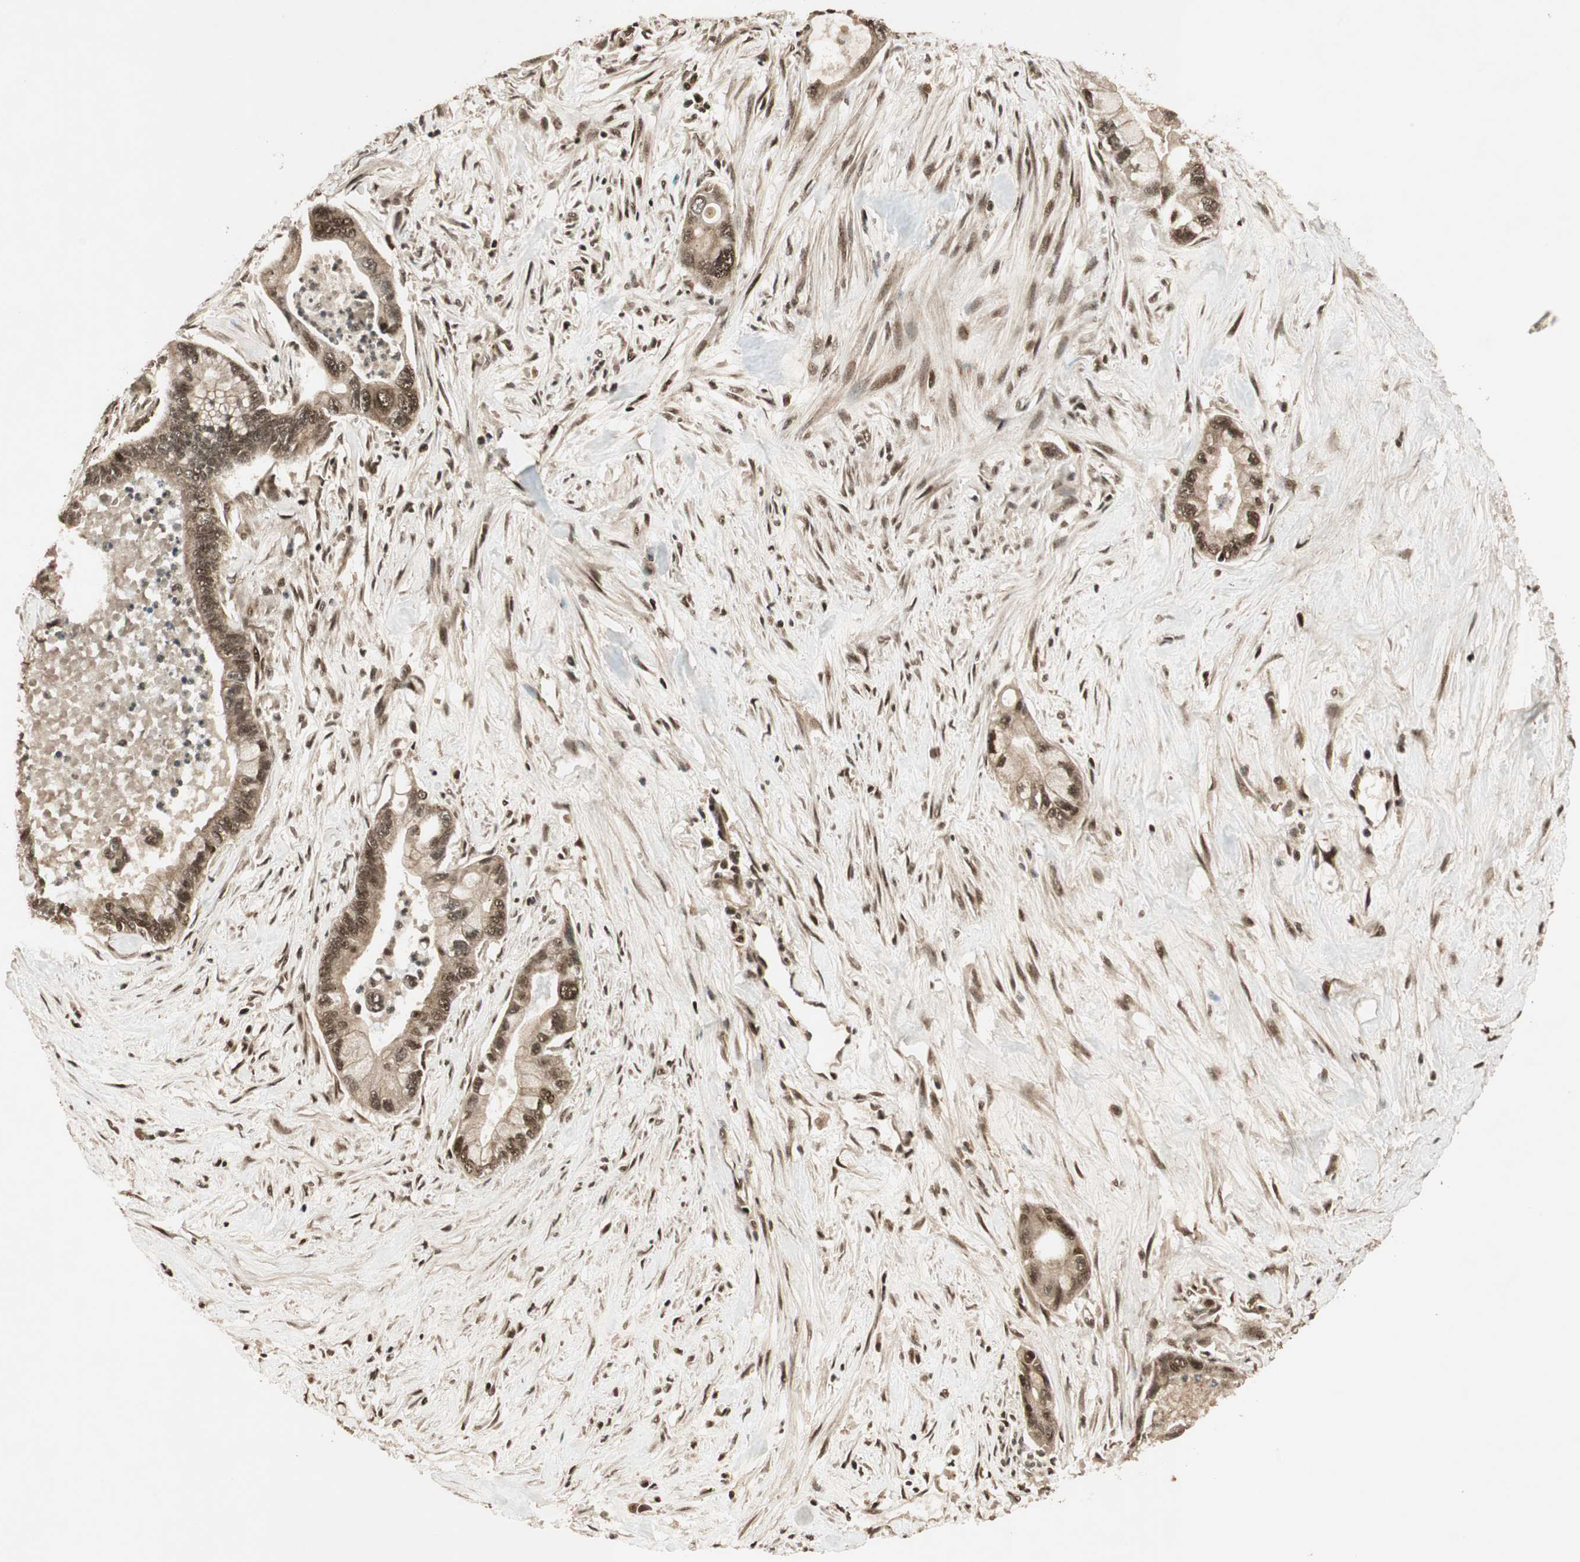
{"staining": {"intensity": "moderate", "quantity": ">75%", "location": "cytoplasmic/membranous,nuclear"}, "tissue": "pancreatic cancer", "cell_type": "Tumor cells", "image_type": "cancer", "snomed": [{"axis": "morphology", "description": "Adenocarcinoma, NOS"}, {"axis": "topography", "description": "Pancreas"}], "caption": "Moderate cytoplasmic/membranous and nuclear positivity for a protein is appreciated in about >75% of tumor cells of pancreatic cancer using immunohistochemistry (IHC).", "gene": "RPA3", "patient": {"sex": "male", "age": 70}}